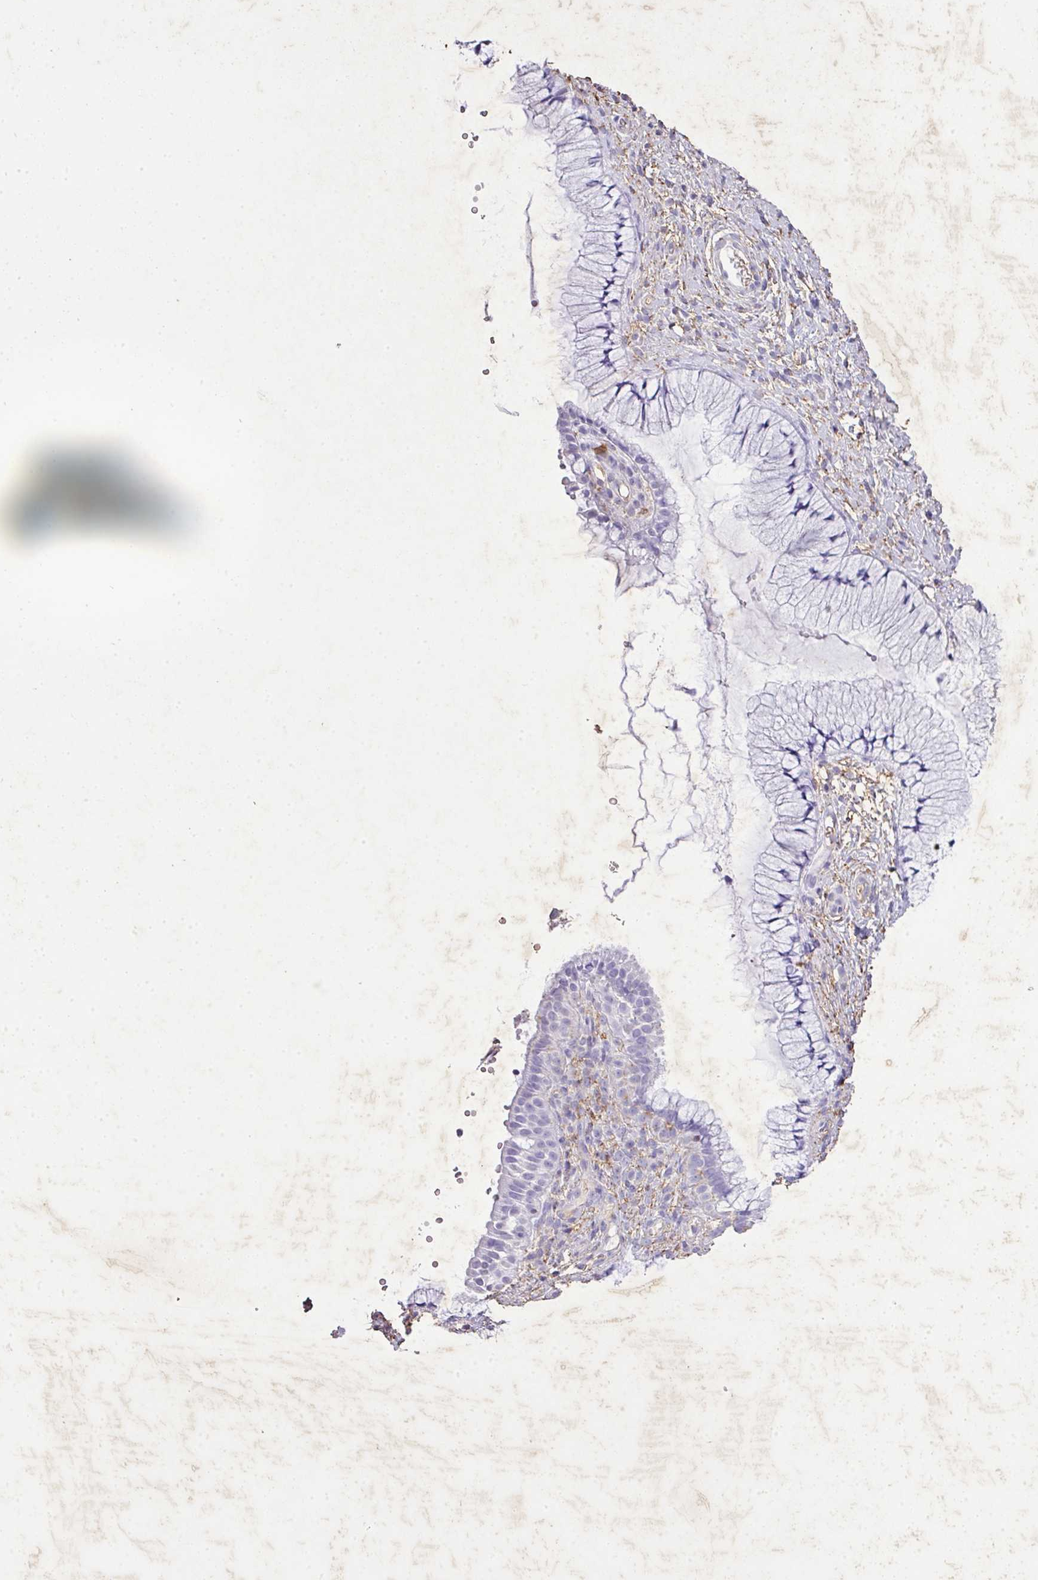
{"staining": {"intensity": "negative", "quantity": "none", "location": "none"}, "tissue": "cervix", "cell_type": "Glandular cells", "image_type": "normal", "snomed": [{"axis": "morphology", "description": "Normal tissue, NOS"}, {"axis": "topography", "description": "Cervix"}], "caption": "This is a micrograph of immunohistochemistry (IHC) staining of benign cervix, which shows no positivity in glandular cells. (DAB (3,3'-diaminobenzidine) immunohistochemistry (IHC) visualized using brightfield microscopy, high magnification).", "gene": "KCNJ11", "patient": {"sex": "female", "age": 36}}